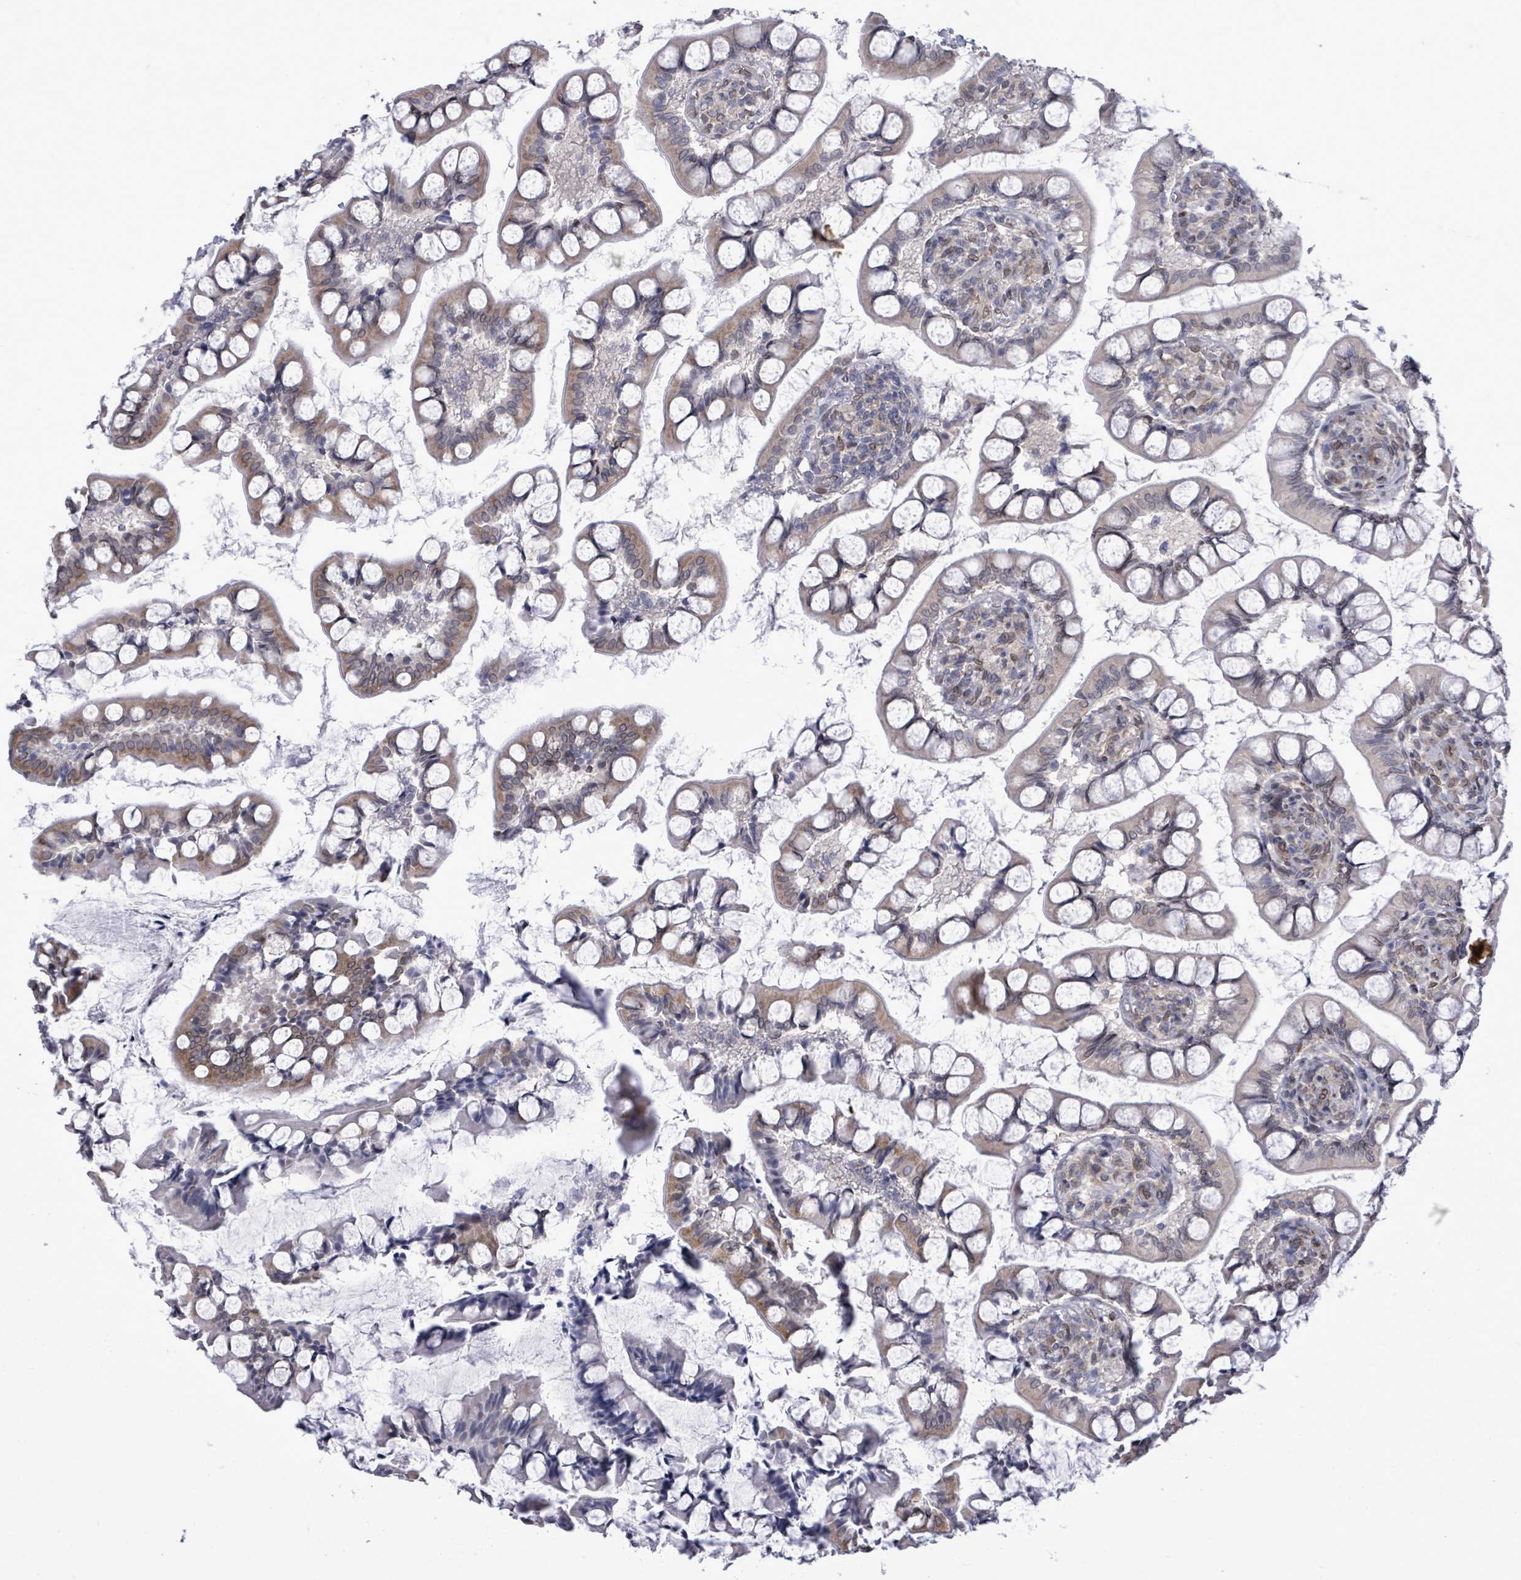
{"staining": {"intensity": "moderate", "quantity": "25%-75%", "location": "cytoplasmic/membranous,nuclear"}, "tissue": "small intestine", "cell_type": "Glandular cells", "image_type": "normal", "snomed": [{"axis": "morphology", "description": "Normal tissue, NOS"}, {"axis": "topography", "description": "Small intestine"}], "caption": "Approximately 25%-75% of glandular cells in unremarkable human small intestine show moderate cytoplasmic/membranous,nuclear protein expression as visualized by brown immunohistochemical staining.", "gene": "ARFGAP1", "patient": {"sex": "male", "age": 52}}